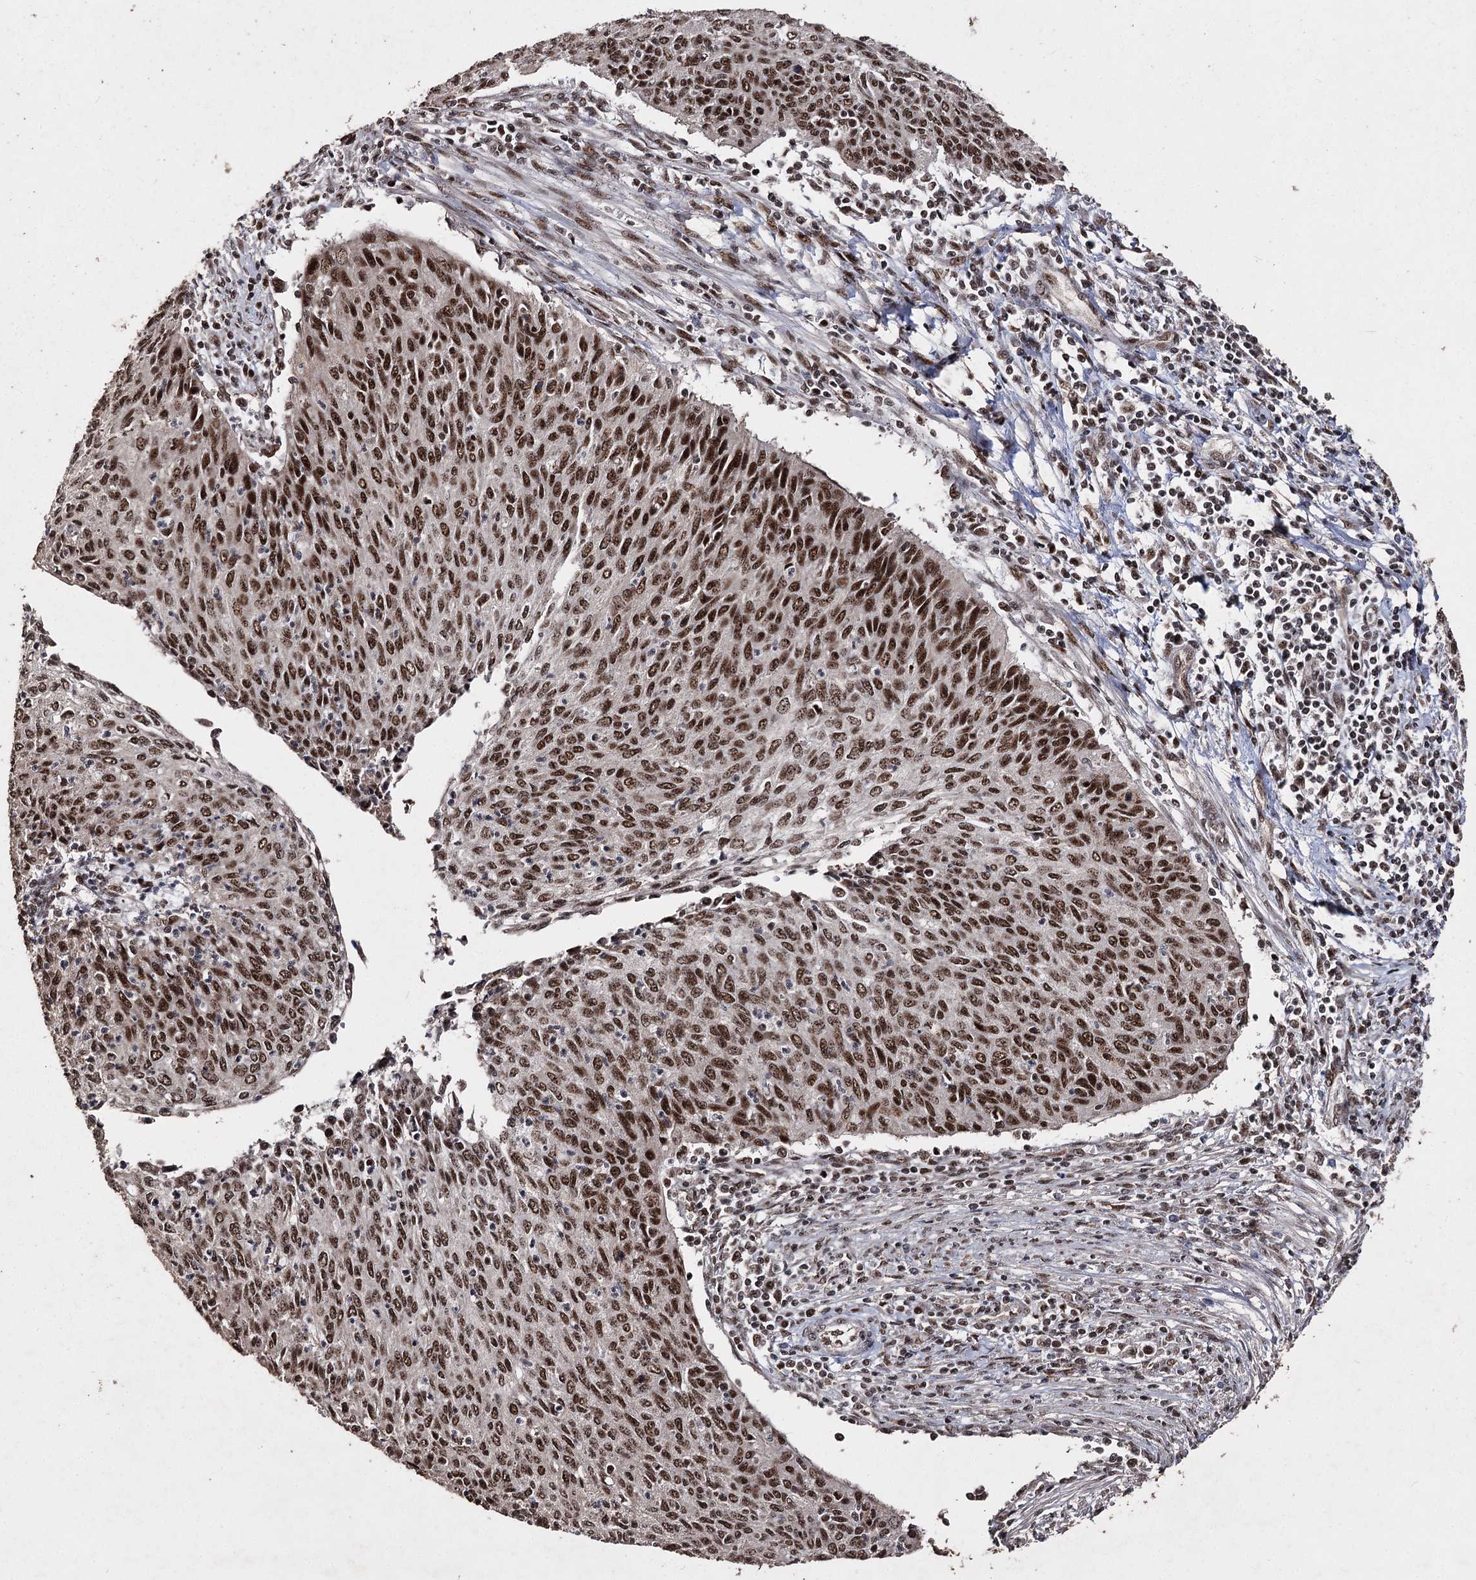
{"staining": {"intensity": "strong", "quantity": ">75%", "location": "nuclear"}, "tissue": "cervical cancer", "cell_type": "Tumor cells", "image_type": "cancer", "snomed": [{"axis": "morphology", "description": "Squamous cell carcinoma, NOS"}, {"axis": "topography", "description": "Cervix"}], "caption": "Immunohistochemical staining of human cervical cancer (squamous cell carcinoma) shows high levels of strong nuclear staining in approximately >75% of tumor cells.", "gene": "U2SURP", "patient": {"sex": "female", "age": 38}}